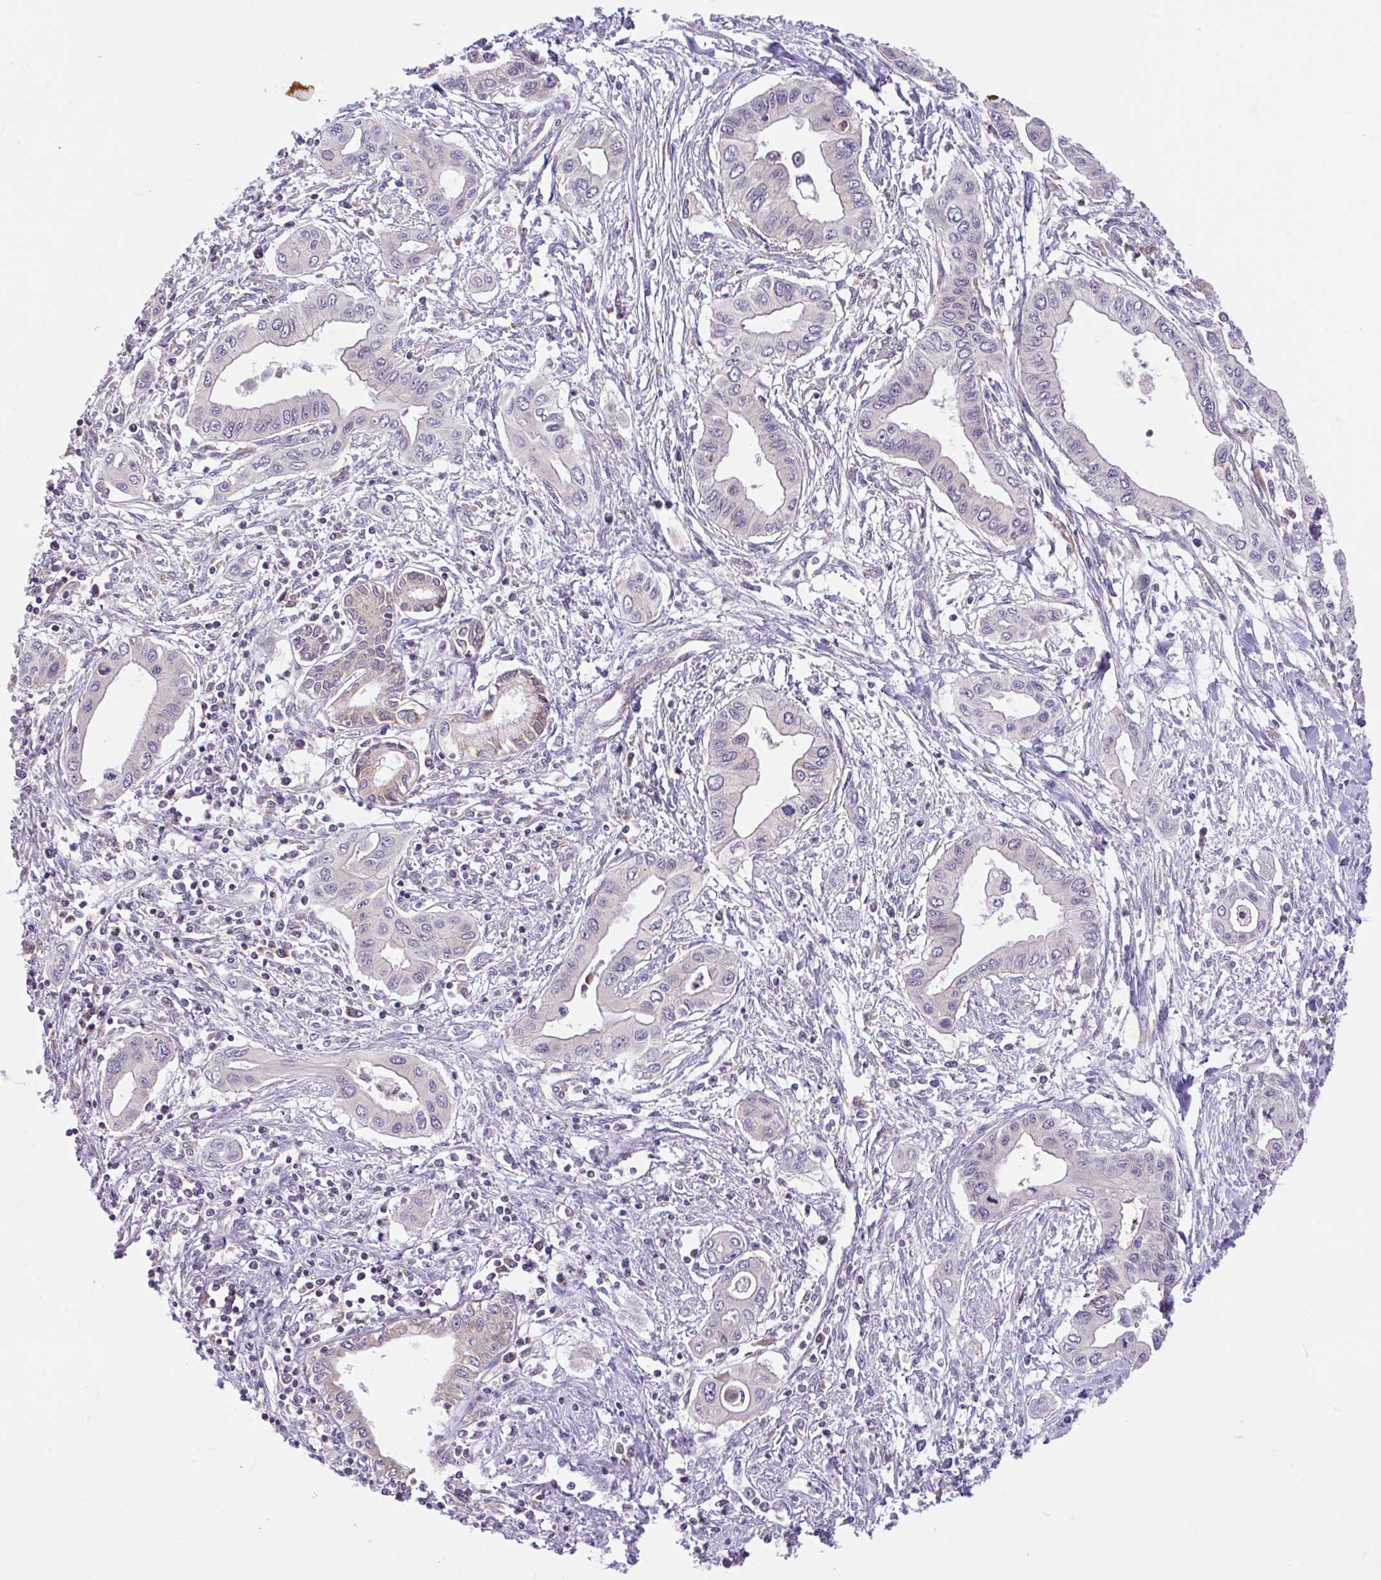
{"staining": {"intensity": "negative", "quantity": "none", "location": "none"}, "tissue": "pancreatic cancer", "cell_type": "Tumor cells", "image_type": "cancer", "snomed": [{"axis": "morphology", "description": "Adenocarcinoma, NOS"}, {"axis": "topography", "description": "Pancreas"}], "caption": "Tumor cells show no significant expression in pancreatic cancer. (Stains: DAB IHC with hematoxylin counter stain, Microscopy: brightfield microscopy at high magnification).", "gene": "RALBP1", "patient": {"sex": "female", "age": 62}}